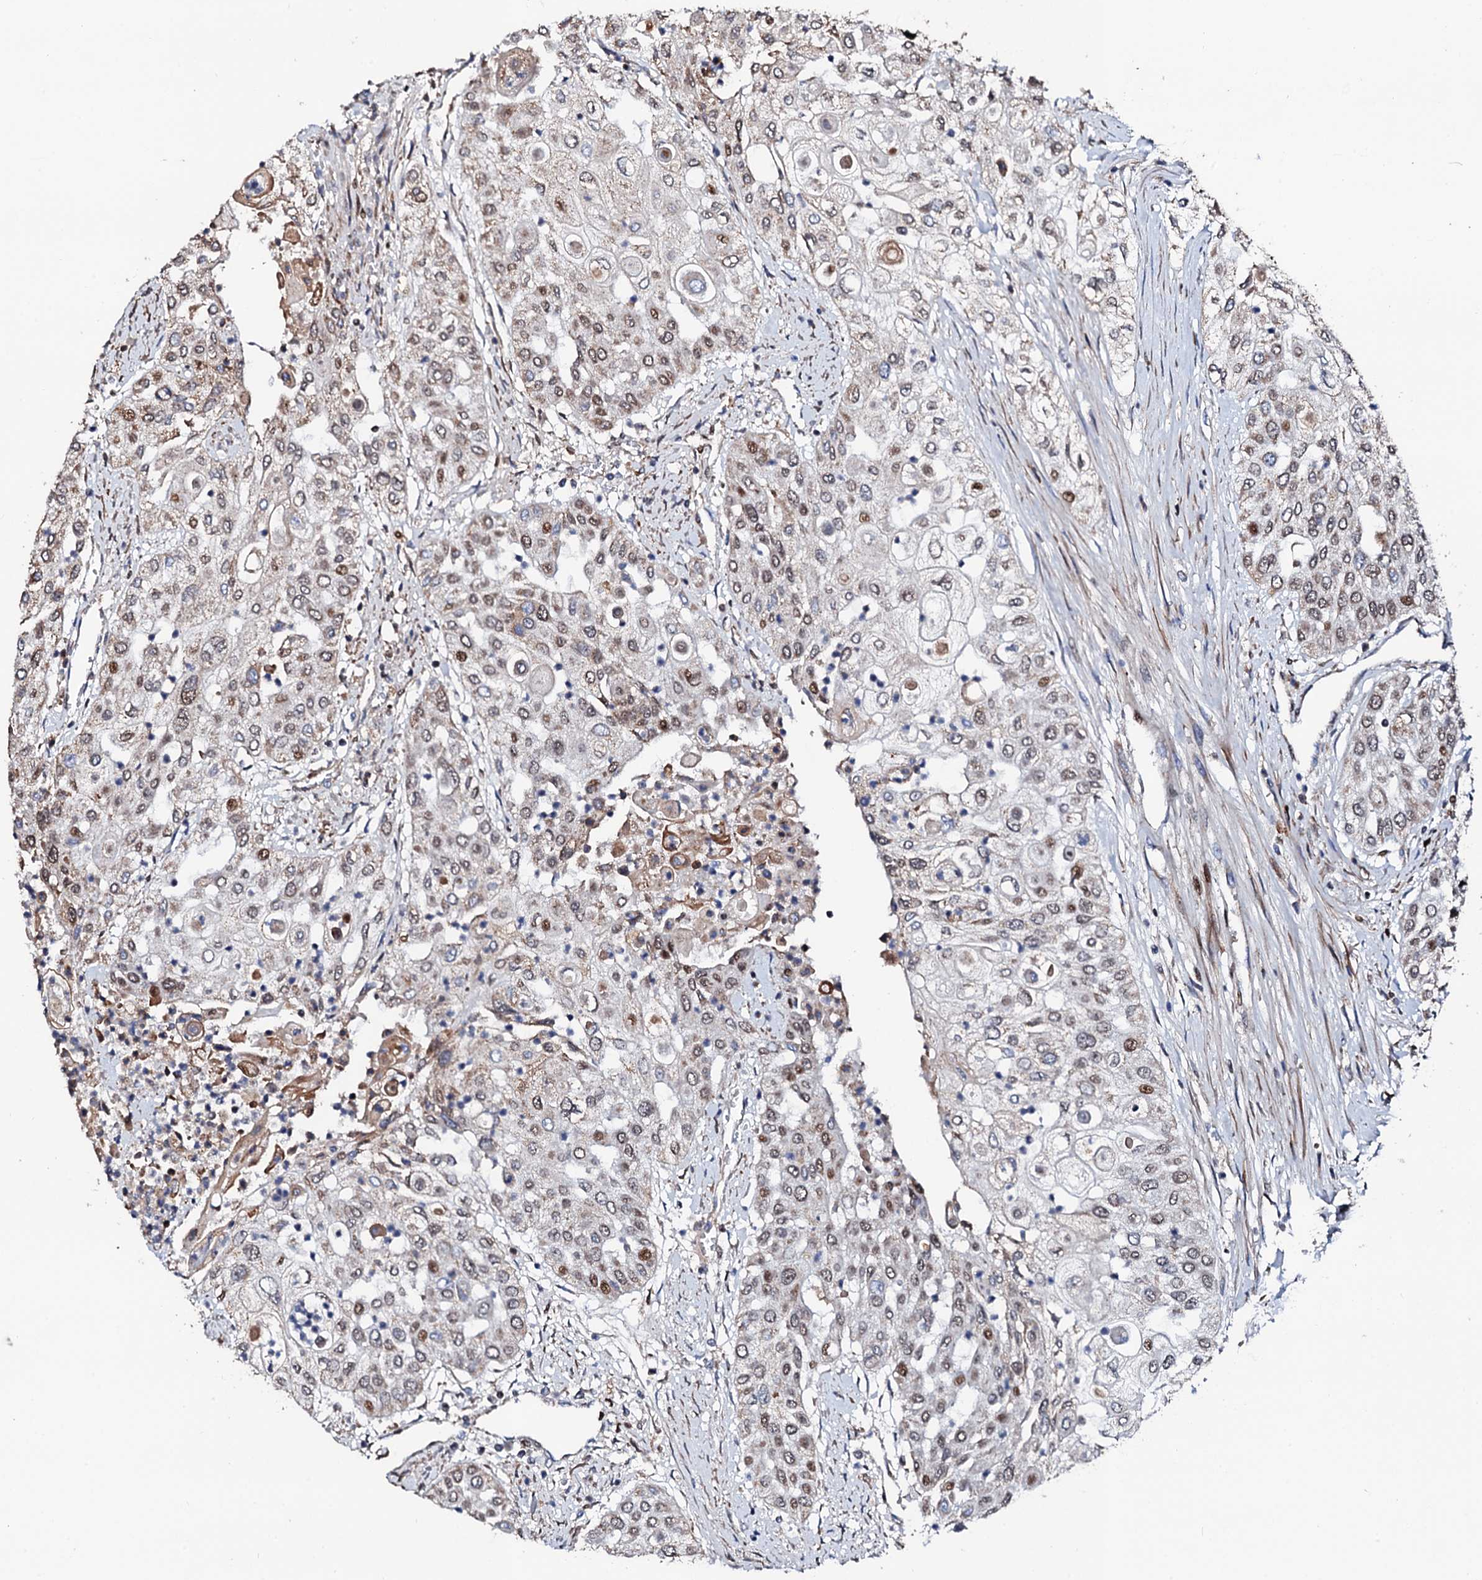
{"staining": {"intensity": "moderate", "quantity": "<25%", "location": "nuclear"}, "tissue": "urothelial cancer", "cell_type": "Tumor cells", "image_type": "cancer", "snomed": [{"axis": "morphology", "description": "Urothelial carcinoma, High grade"}, {"axis": "topography", "description": "Urinary bladder"}], "caption": "Immunohistochemistry histopathology image of urothelial carcinoma (high-grade) stained for a protein (brown), which reveals low levels of moderate nuclear expression in approximately <25% of tumor cells.", "gene": "KIF18A", "patient": {"sex": "female", "age": 79}}